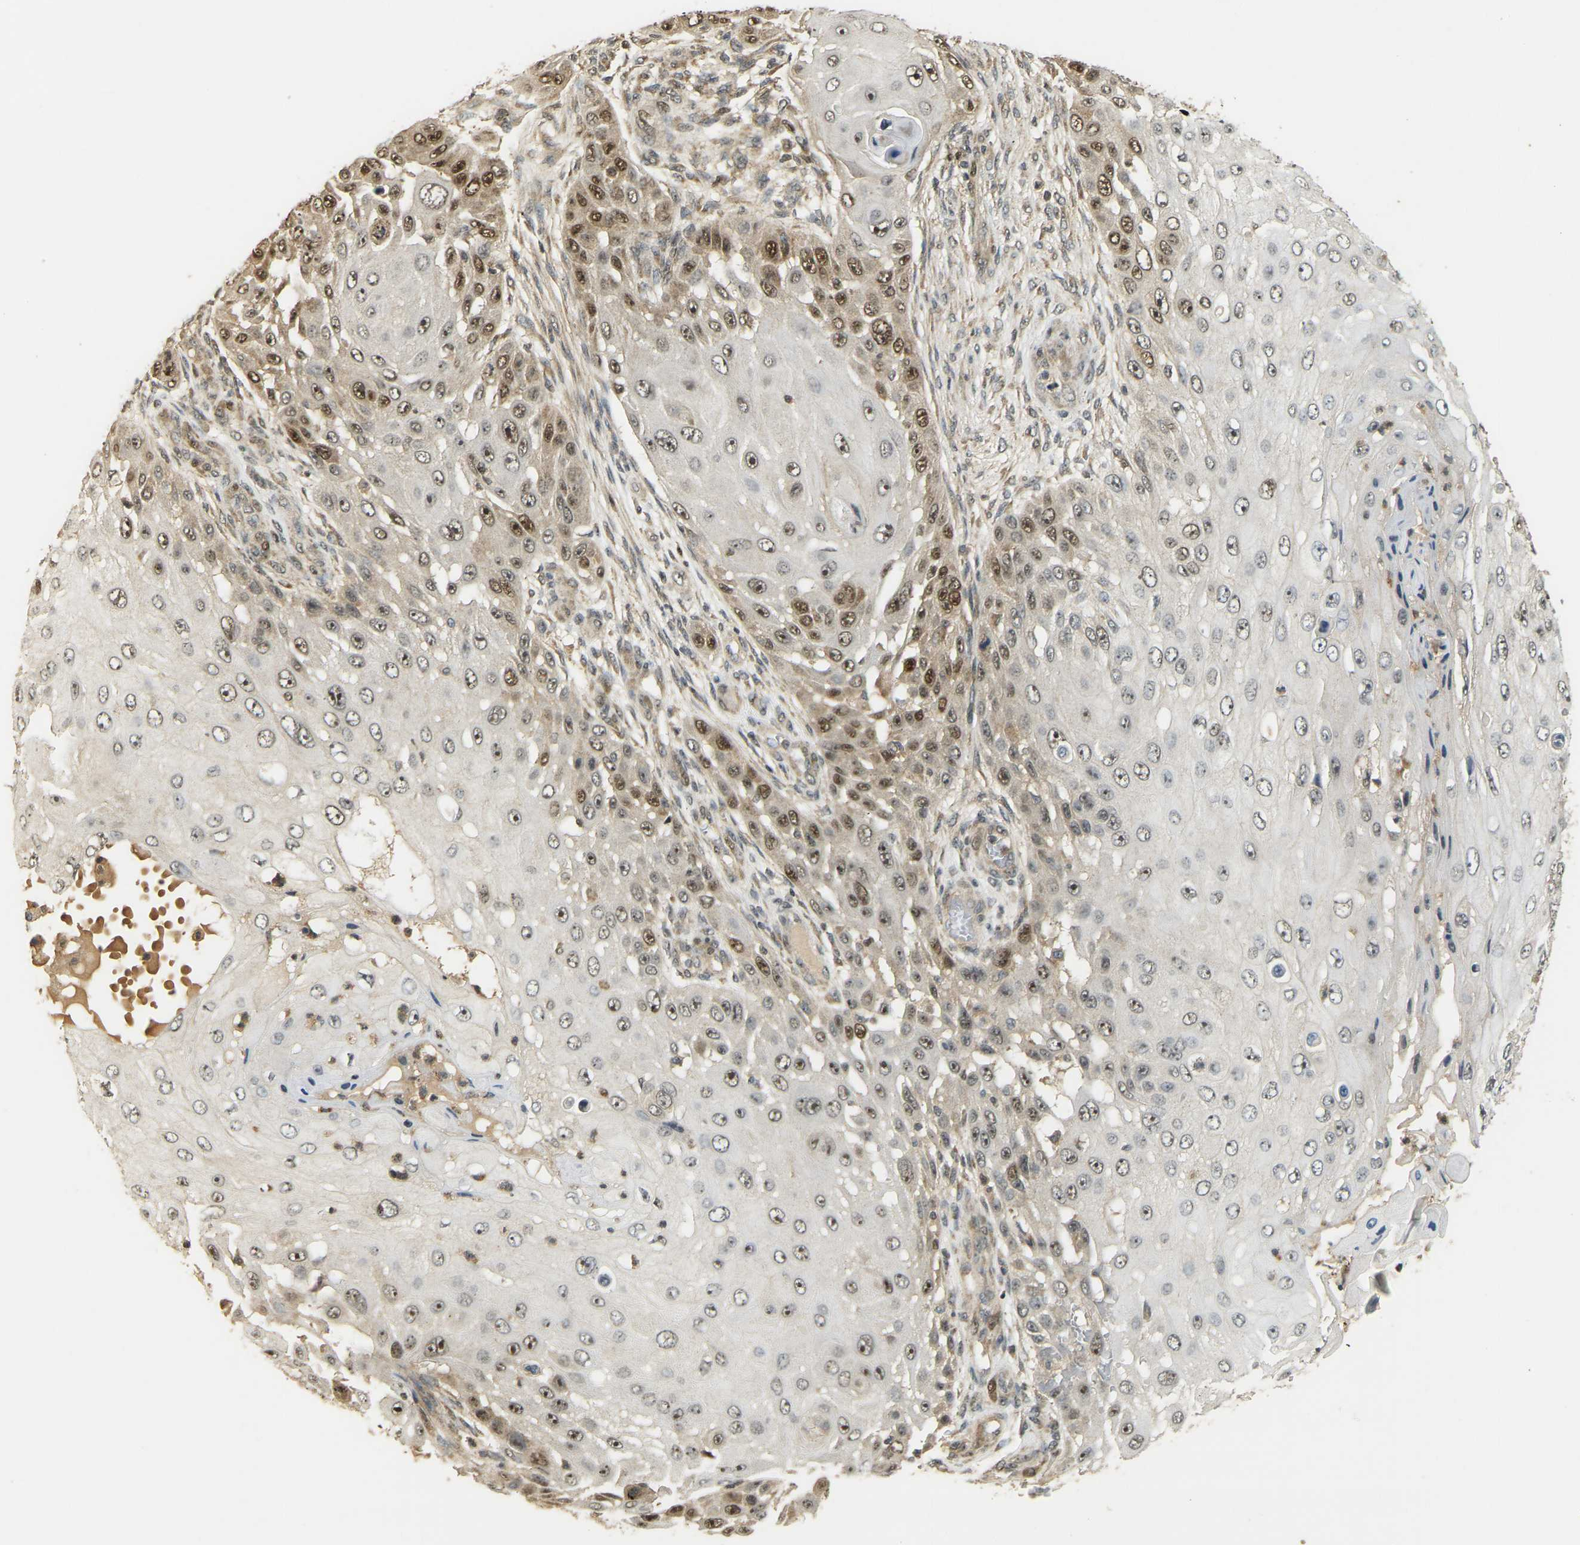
{"staining": {"intensity": "strong", "quantity": "25%-75%", "location": "nuclear"}, "tissue": "skin cancer", "cell_type": "Tumor cells", "image_type": "cancer", "snomed": [{"axis": "morphology", "description": "Squamous cell carcinoma, NOS"}, {"axis": "topography", "description": "Skin"}], "caption": "IHC of human squamous cell carcinoma (skin) displays high levels of strong nuclear expression in about 25%-75% of tumor cells. The protein of interest is shown in brown color, while the nuclei are stained blue.", "gene": "BRF2", "patient": {"sex": "female", "age": 44}}